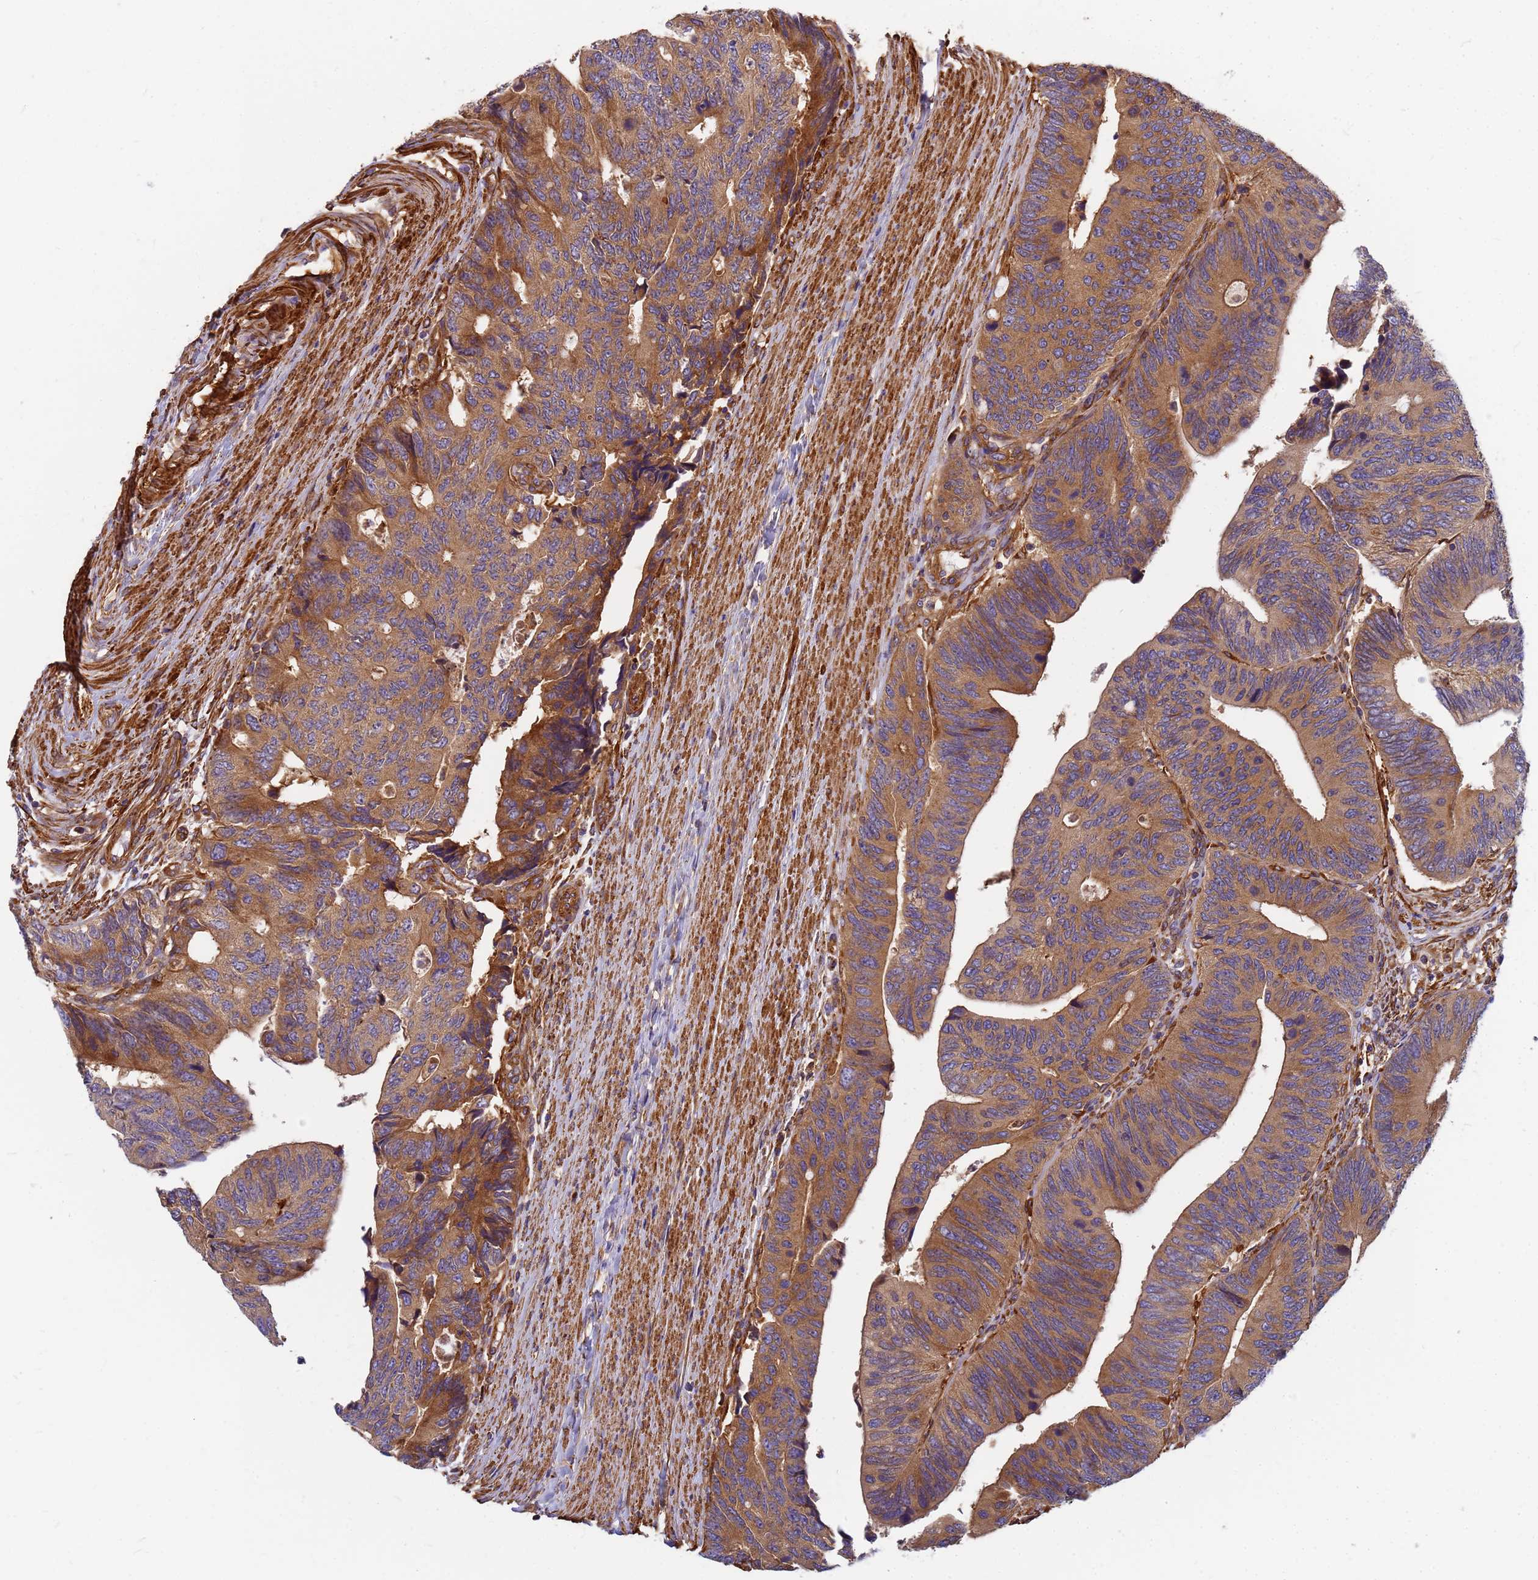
{"staining": {"intensity": "moderate", "quantity": ">75%", "location": "cytoplasmic/membranous"}, "tissue": "colorectal cancer", "cell_type": "Tumor cells", "image_type": "cancer", "snomed": [{"axis": "morphology", "description": "Adenocarcinoma, NOS"}, {"axis": "topography", "description": "Colon"}], "caption": "An immunohistochemistry image of tumor tissue is shown. Protein staining in brown labels moderate cytoplasmic/membranous positivity in colorectal cancer within tumor cells.", "gene": "C2CD5", "patient": {"sex": "male", "age": 87}}